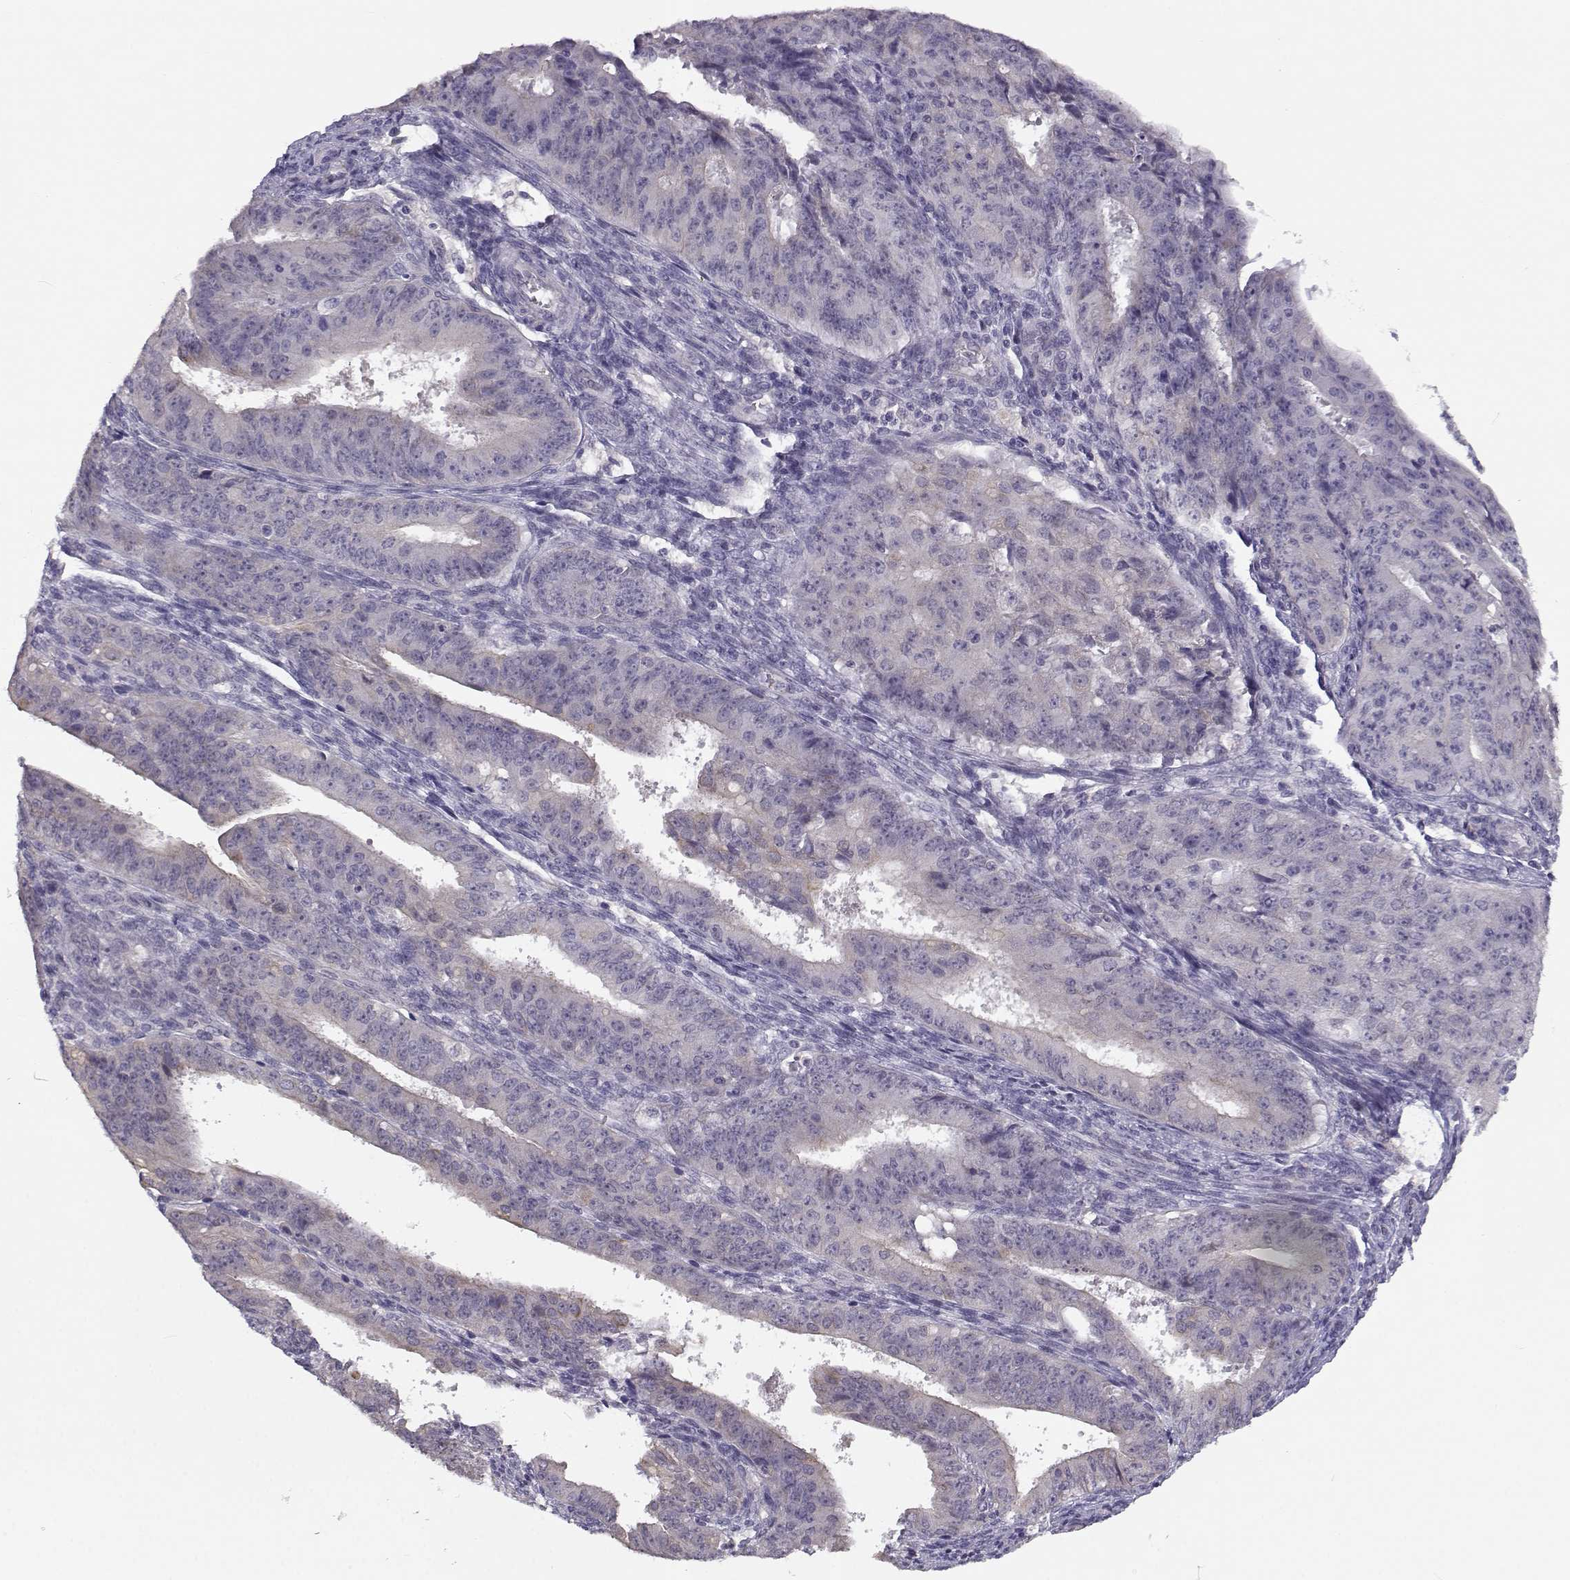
{"staining": {"intensity": "negative", "quantity": "none", "location": "none"}, "tissue": "ovarian cancer", "cell_type": "Tumor cells", "image_type": "cancer", "snomed": [{"axis": "morphology", "description": "Carcinoma, endometroid"}, {"axis": "topography", "description": "Ovary"}], "caption": "This micrograph is of endometroid carcinoma (ovarian) stained with IHC to label a protein in brown with the nuclei are counter-stained blue. There is no staining in tumor cells. Nuclei are stained in blue.", "gene": "TMEM145", "patient": {"sex": "female", "age": 42}}